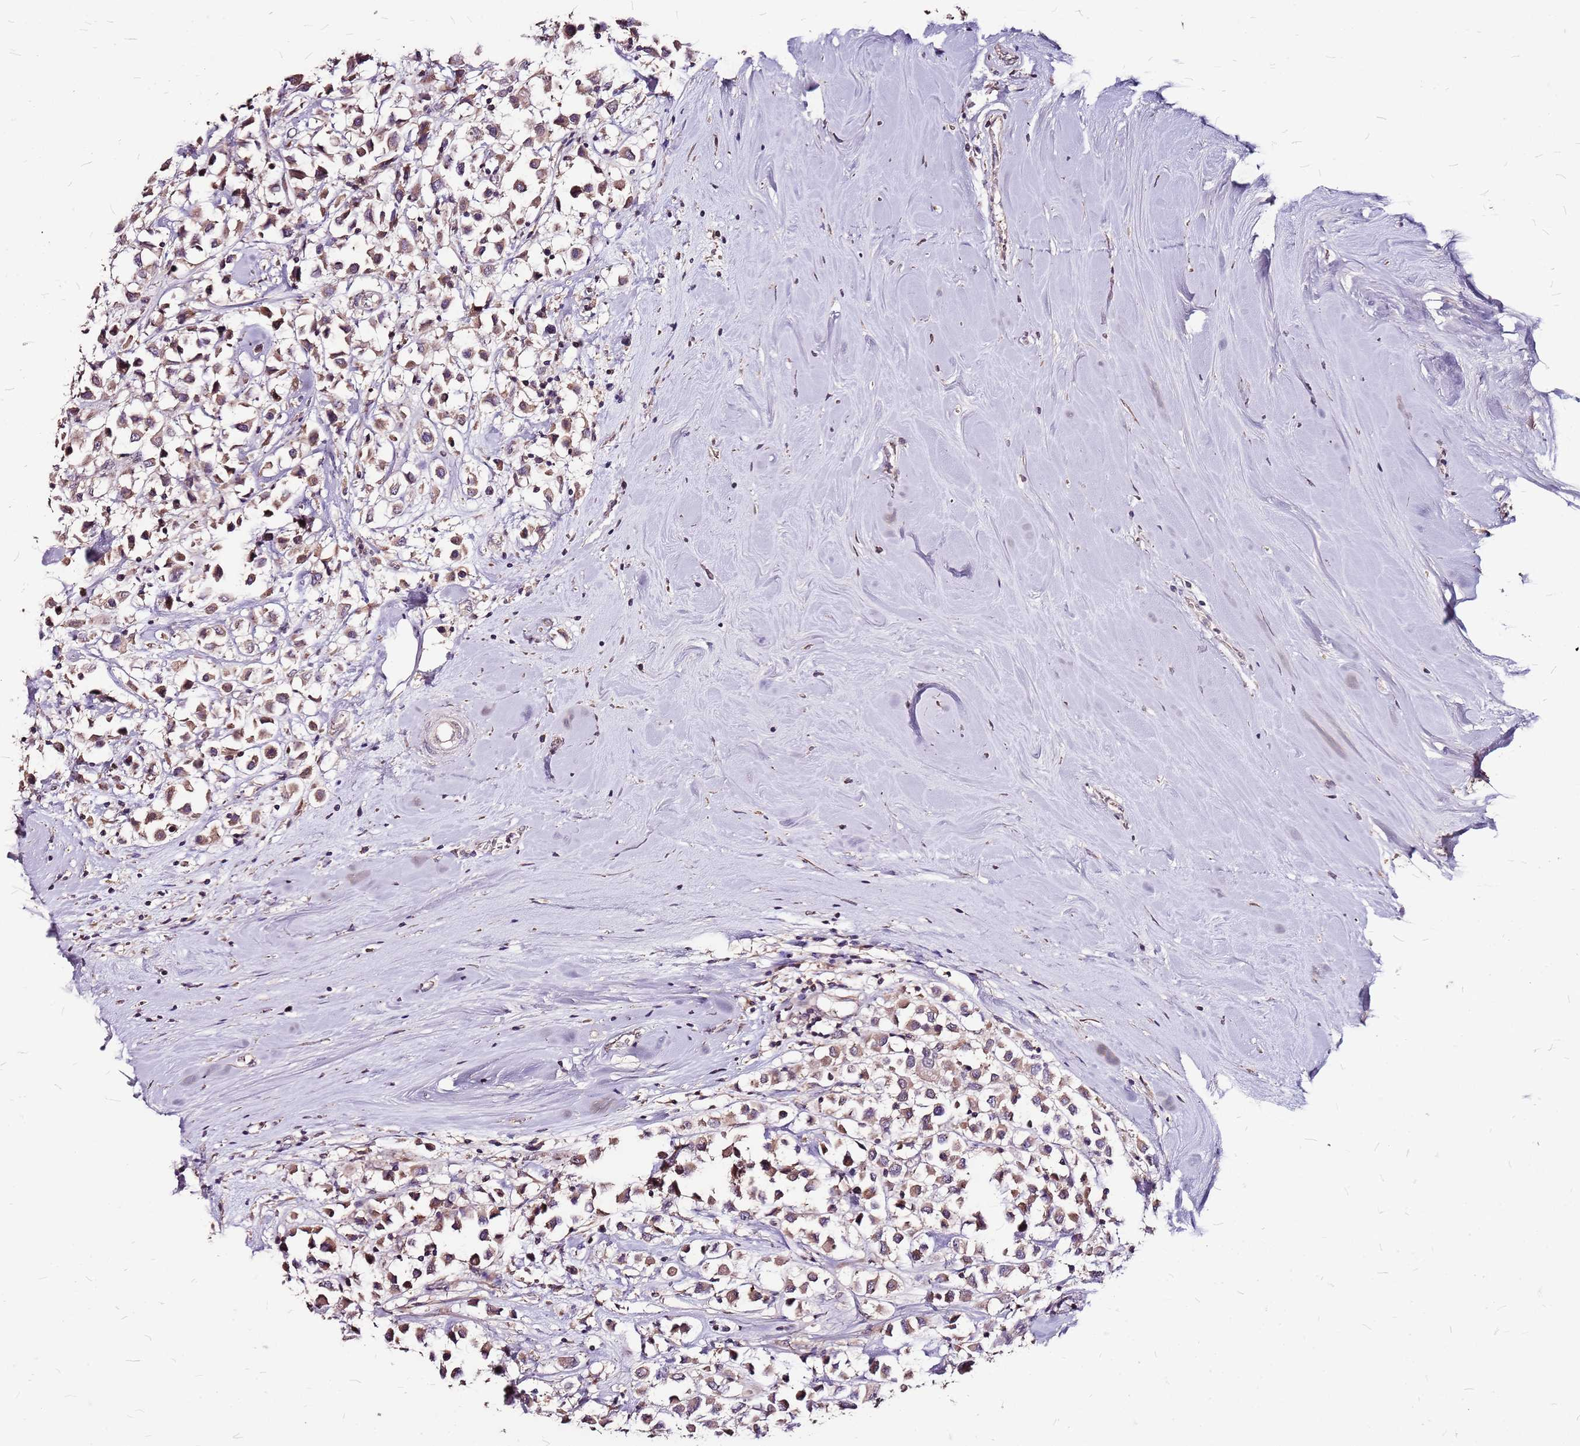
{"staining": {"intensity": "moderate", "quantity": ">75%", "location": "cytoplasmic/membranous"}, "tissue": "breast cancer", "cell_type": "Tumor cells", "image_type": "cancer", "snomed": [{"axis": "morphology", "description": "Duct carcinoma"}, {"axis": "topography", "description": "Breast"}], "caption": "DAB immunohistochemical staining of human breast infiltrating ductal carcinoma displays moderate cytoplasmic/membranous protein expression in about >75% of tumor cells. The protein of interest is shown in brown color, while the nuclei are stained blue.", "gene": "DCDC2C", "patient": {"sex": "female", "age": 61}}